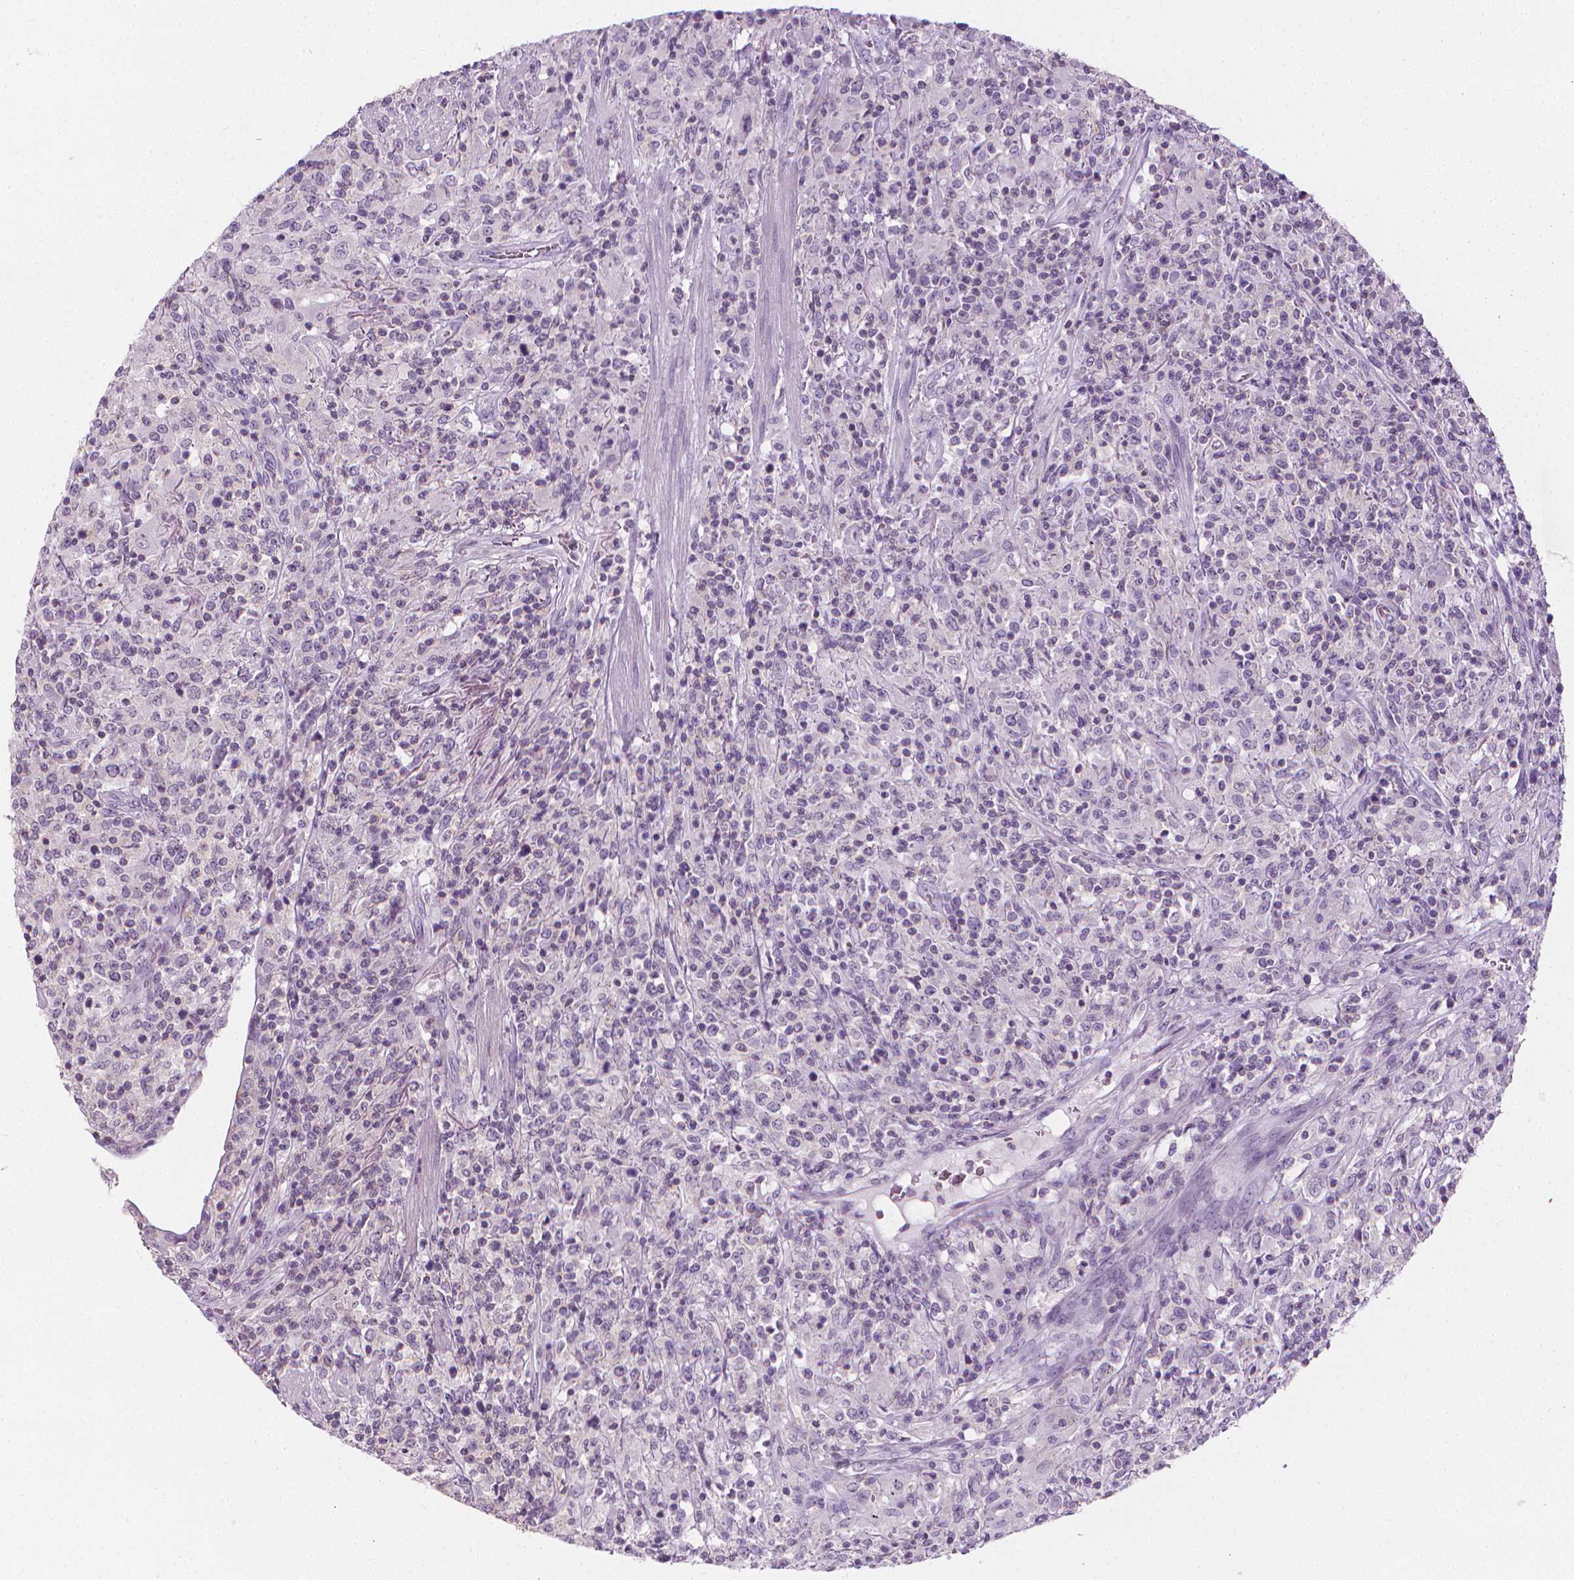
{"staining": {"intensity": "negative", "quantity": "none", "location": "none"}, "tissue": "lymphoma", "cell_type": "Tumor cells", "image_type": "cancer", "snomed": [{"axis": "morphology", "description": "Malignant lymphoma, non-Hodgkin's type, High grade"}, {"axis": "topography", "description": "Lung"}], "caption": "Human malignant lymphoma, non-Hodgkin's type (high-grade) stained for a protein using immunohistochemistry (IHC) reveals no positivity in tumor cells.", "gene": "DCAF8L1", "patient": {"sex": "male", "age": 79}}